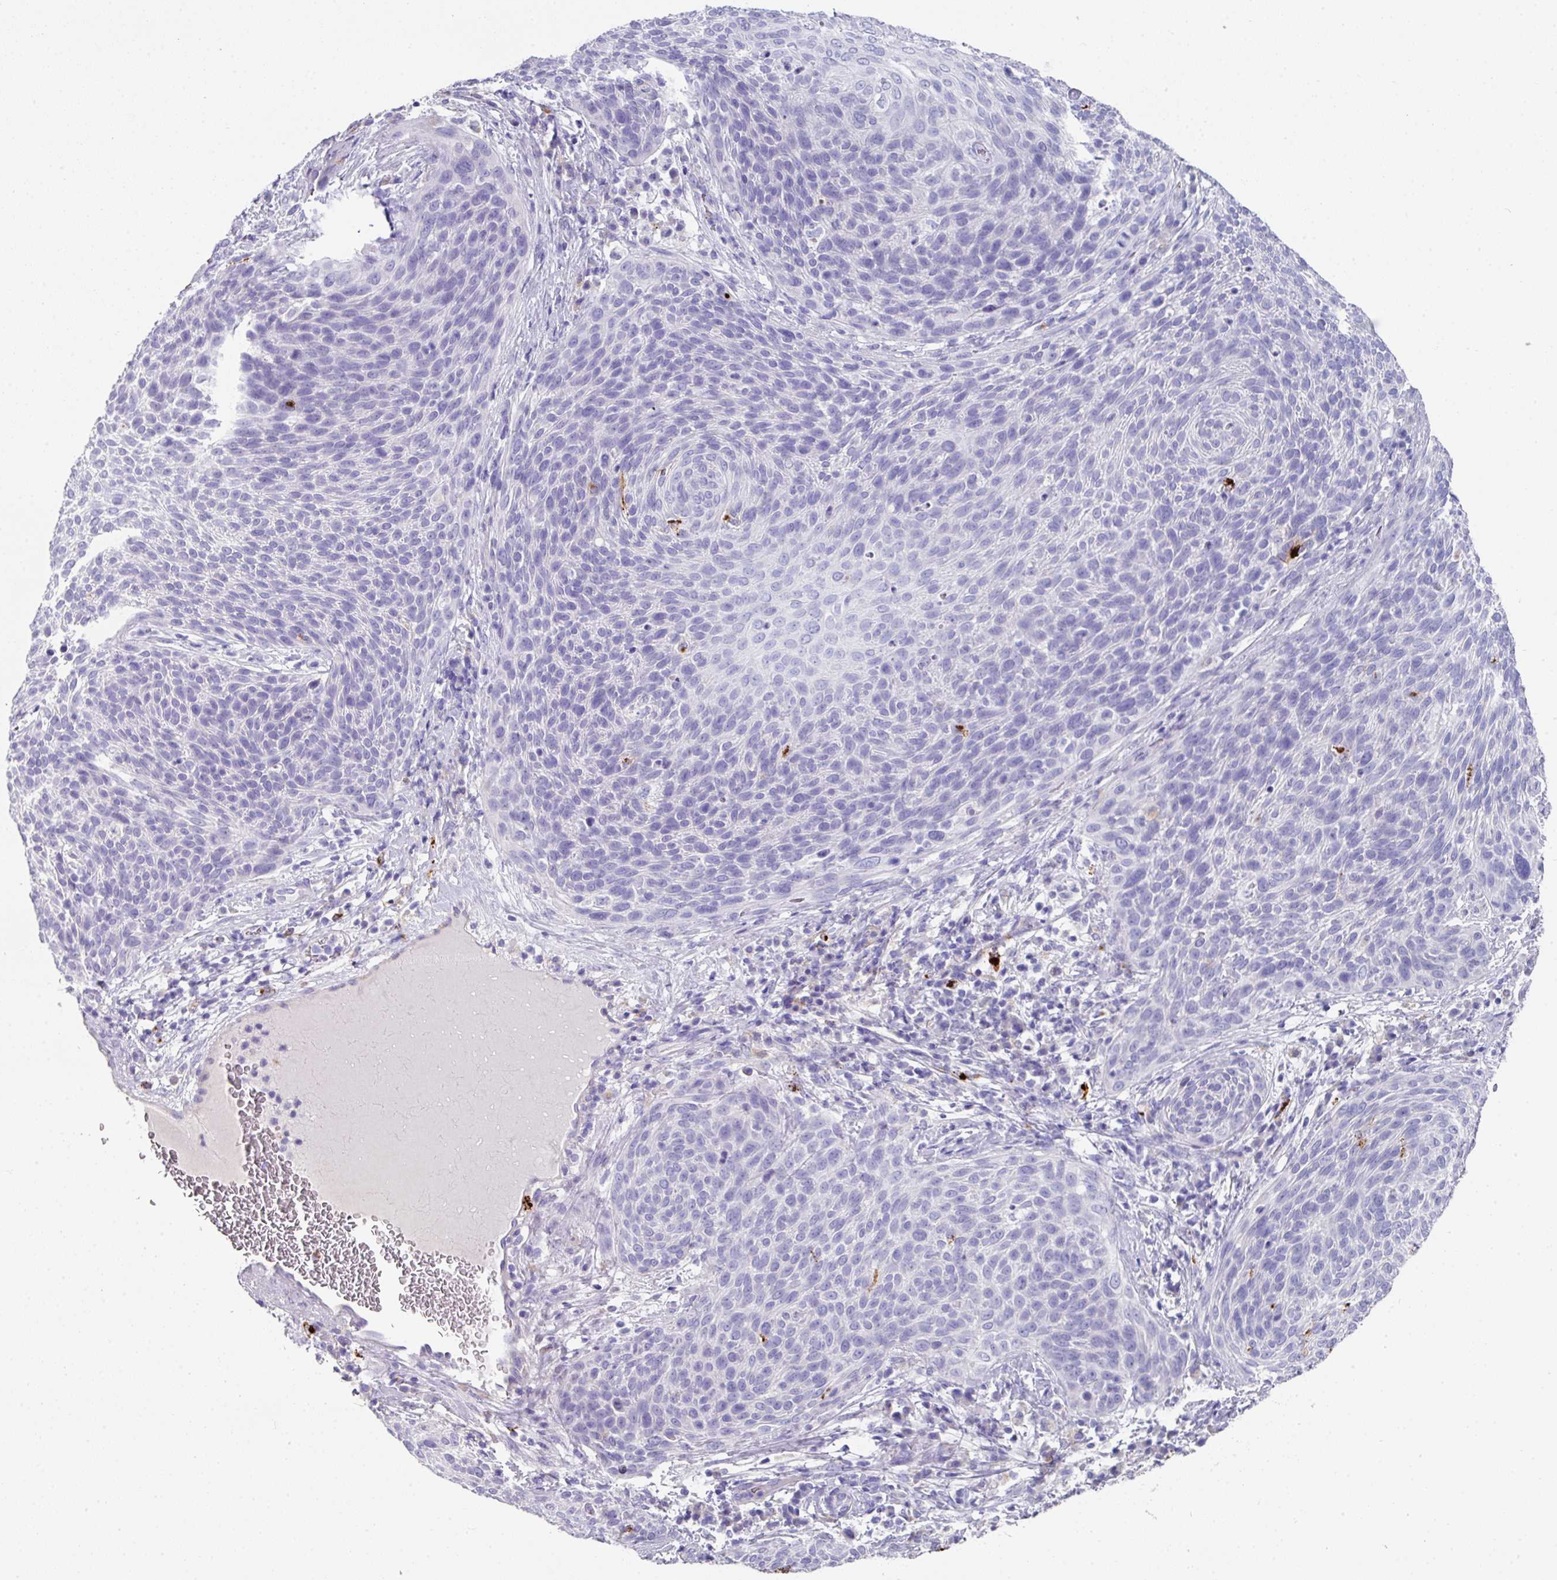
{"staining": {"intensity": "negative", "quantity": "none", "location": "none"}, "tissue": "cervical cancer", "cell_type": "Tumor cells", "image_type": "cancer", "snomed": [{"axis": "morphology", "description": "Squamous cell carcinoma, NOS"}, {"axis": "topography", "description": "Cervix"}], "caption": "Tumor cells are negative for brown protein staining in cervical cancer (squamous cell carcinoma). Brightfield microscopy of immunohistochemistry (IHC) stained with DAB (3,3'-diaminobenzidine) (brown) and hematoxylin (blue), captured at high magnification.", "gene": "CPVL", "patient": {"sex": "female", "age": 31}}